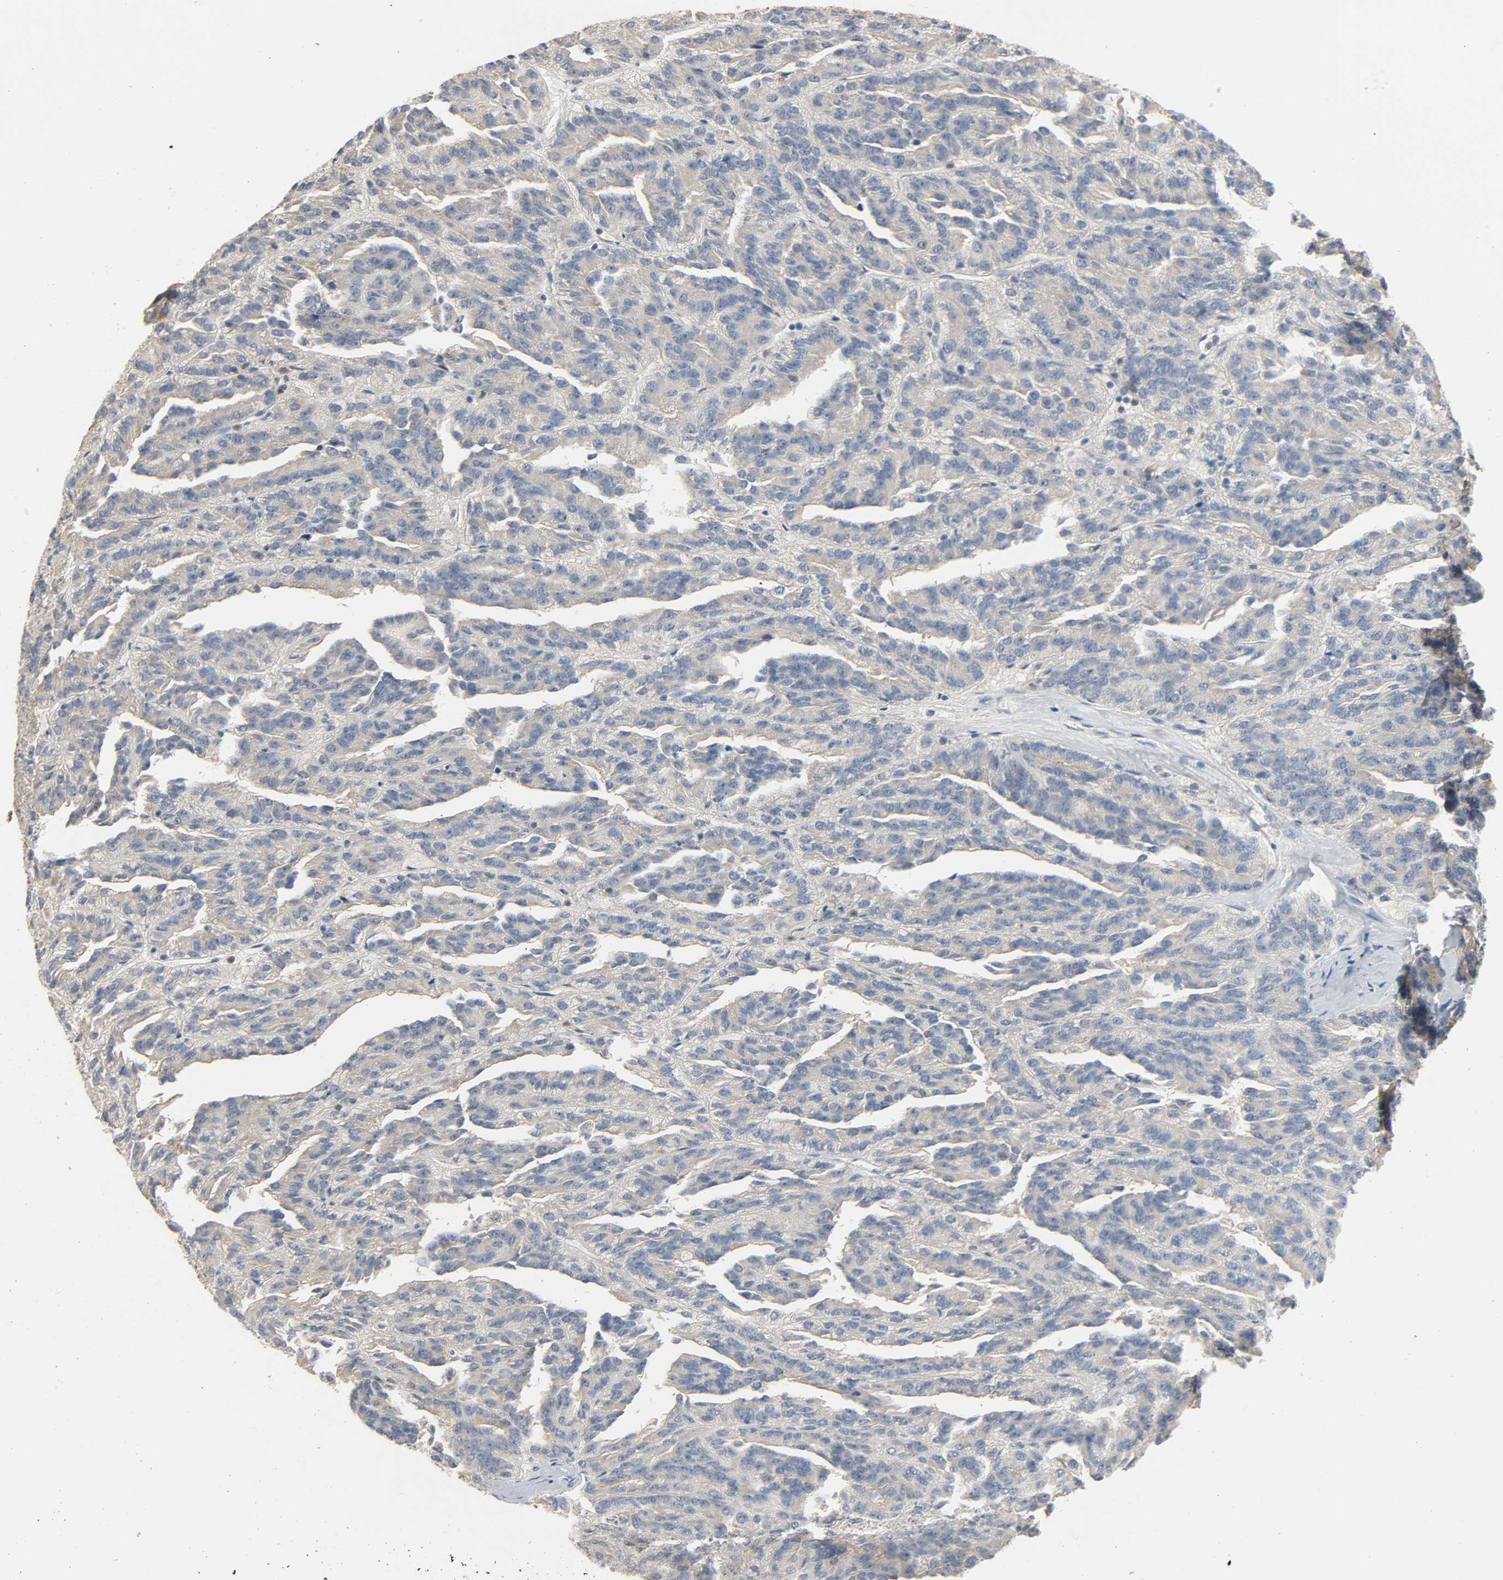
{"staining": {"intensity": "weak", "quantity": "<25%", "location": "cytoplasmic/membranous"}, "tissue": "renal cancer", "cell_type": "Tumor cells", "image_type": "cancer", "snomed": [{"axis": "morphology", "description": "Adenocarcinoma, NOS"}, {"axis": "topography", "description": "Kidney"}], "caption": "This is an immunohistochemistry (IHC) histopathology image of renal adenocarcinoma. There is no staining in tumor cells.", "gene": "CD4", "patient": {"sex": "male", "age": 46}}